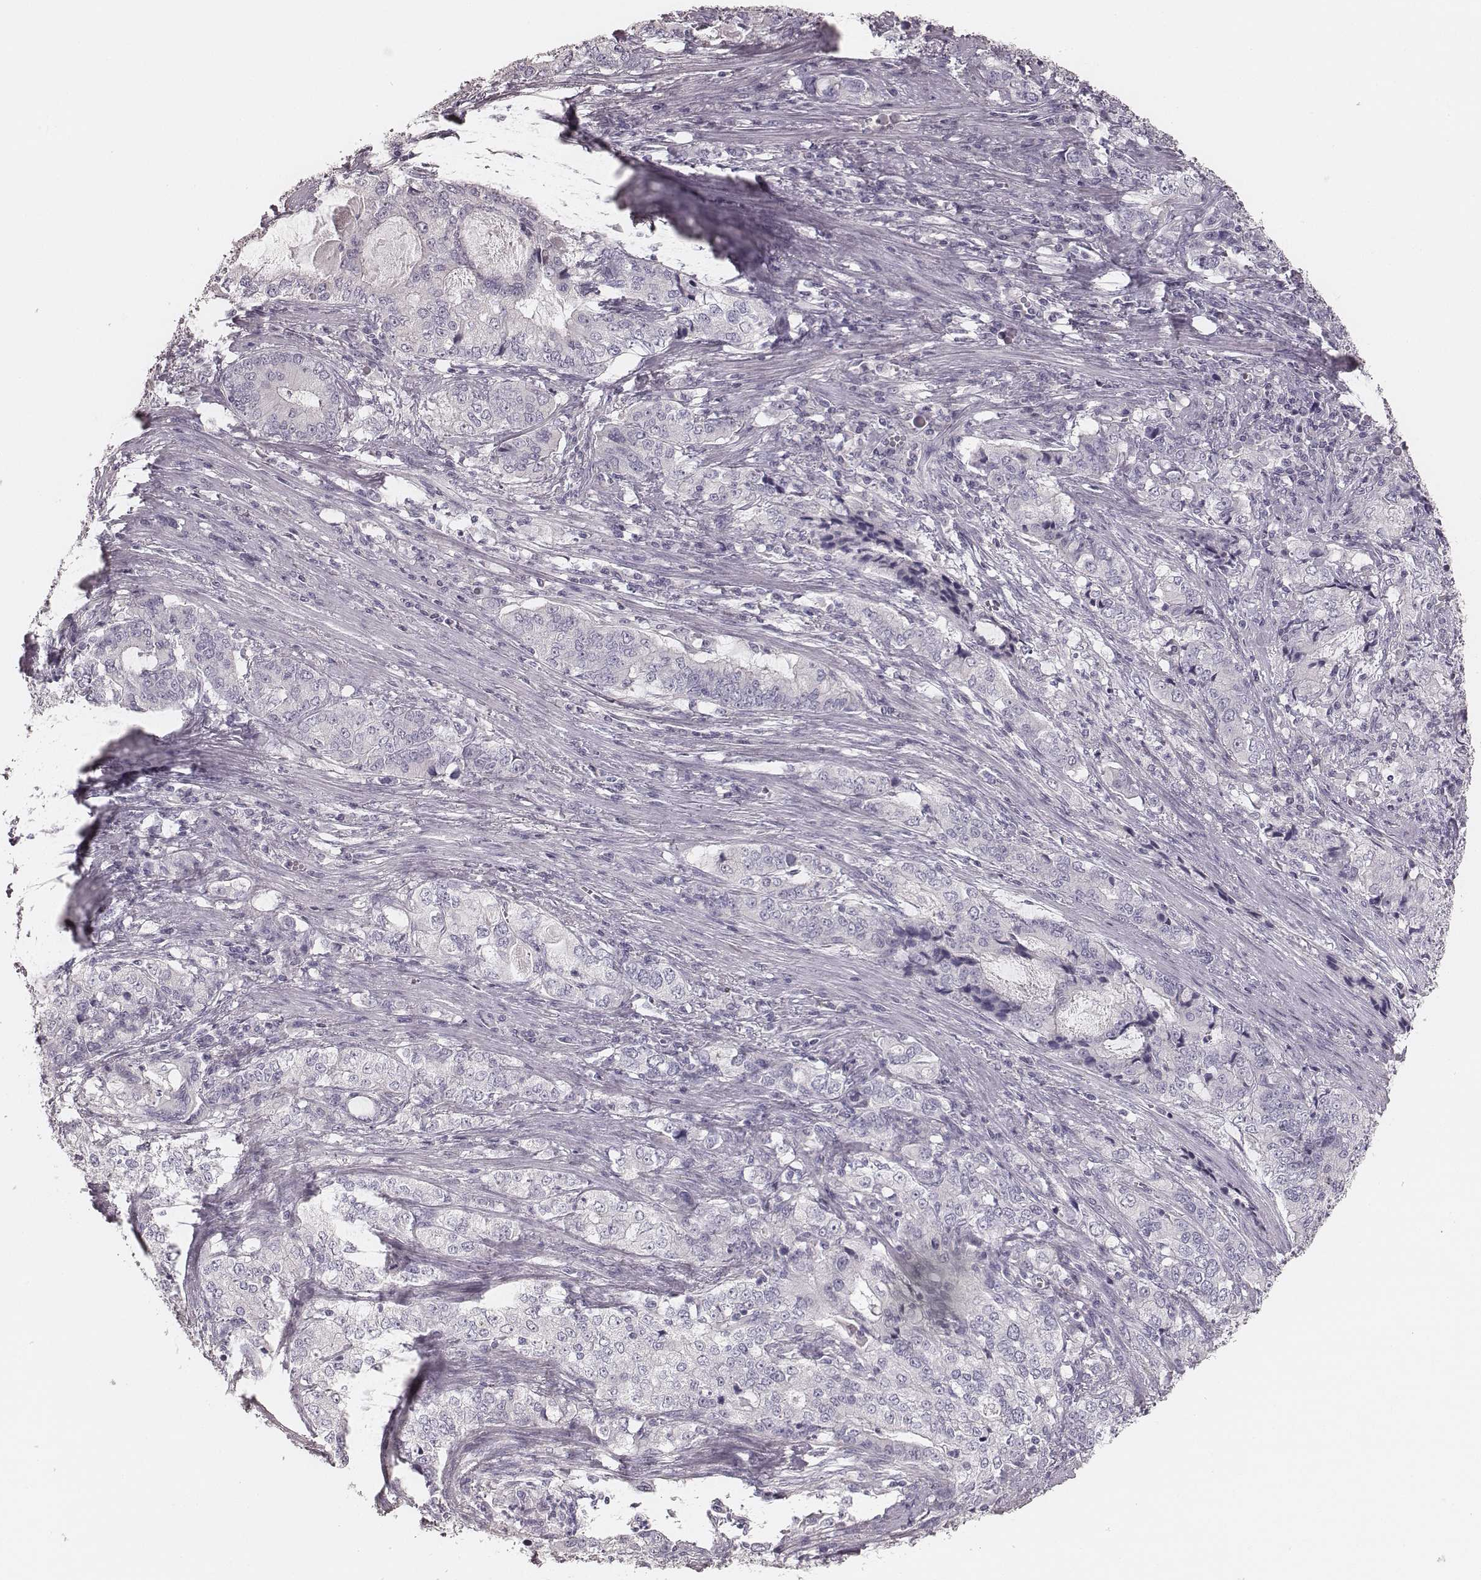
{"staining": {"intensity": "negative", "quantity": "none", "location": "none"}, "tissue": "stomach cancer", "cell_type": "Tumor cells", "image_type": "cancer", "snomed": [{"axis": "morphology", "description": "Adenocarcinoma, NOS"}, {"axis": "topography", "description": "Stomach, lower"}], "caption": "High magnification brightfield microscopy of stomach cancer stained with DAB (3,3'-diaminobenzidine) (brown) and counterstained with hematoxylin (blue): tumor cells show no significant staining.", "gene": "ZP4", "patient": {"sex": "female", "age": 72}}